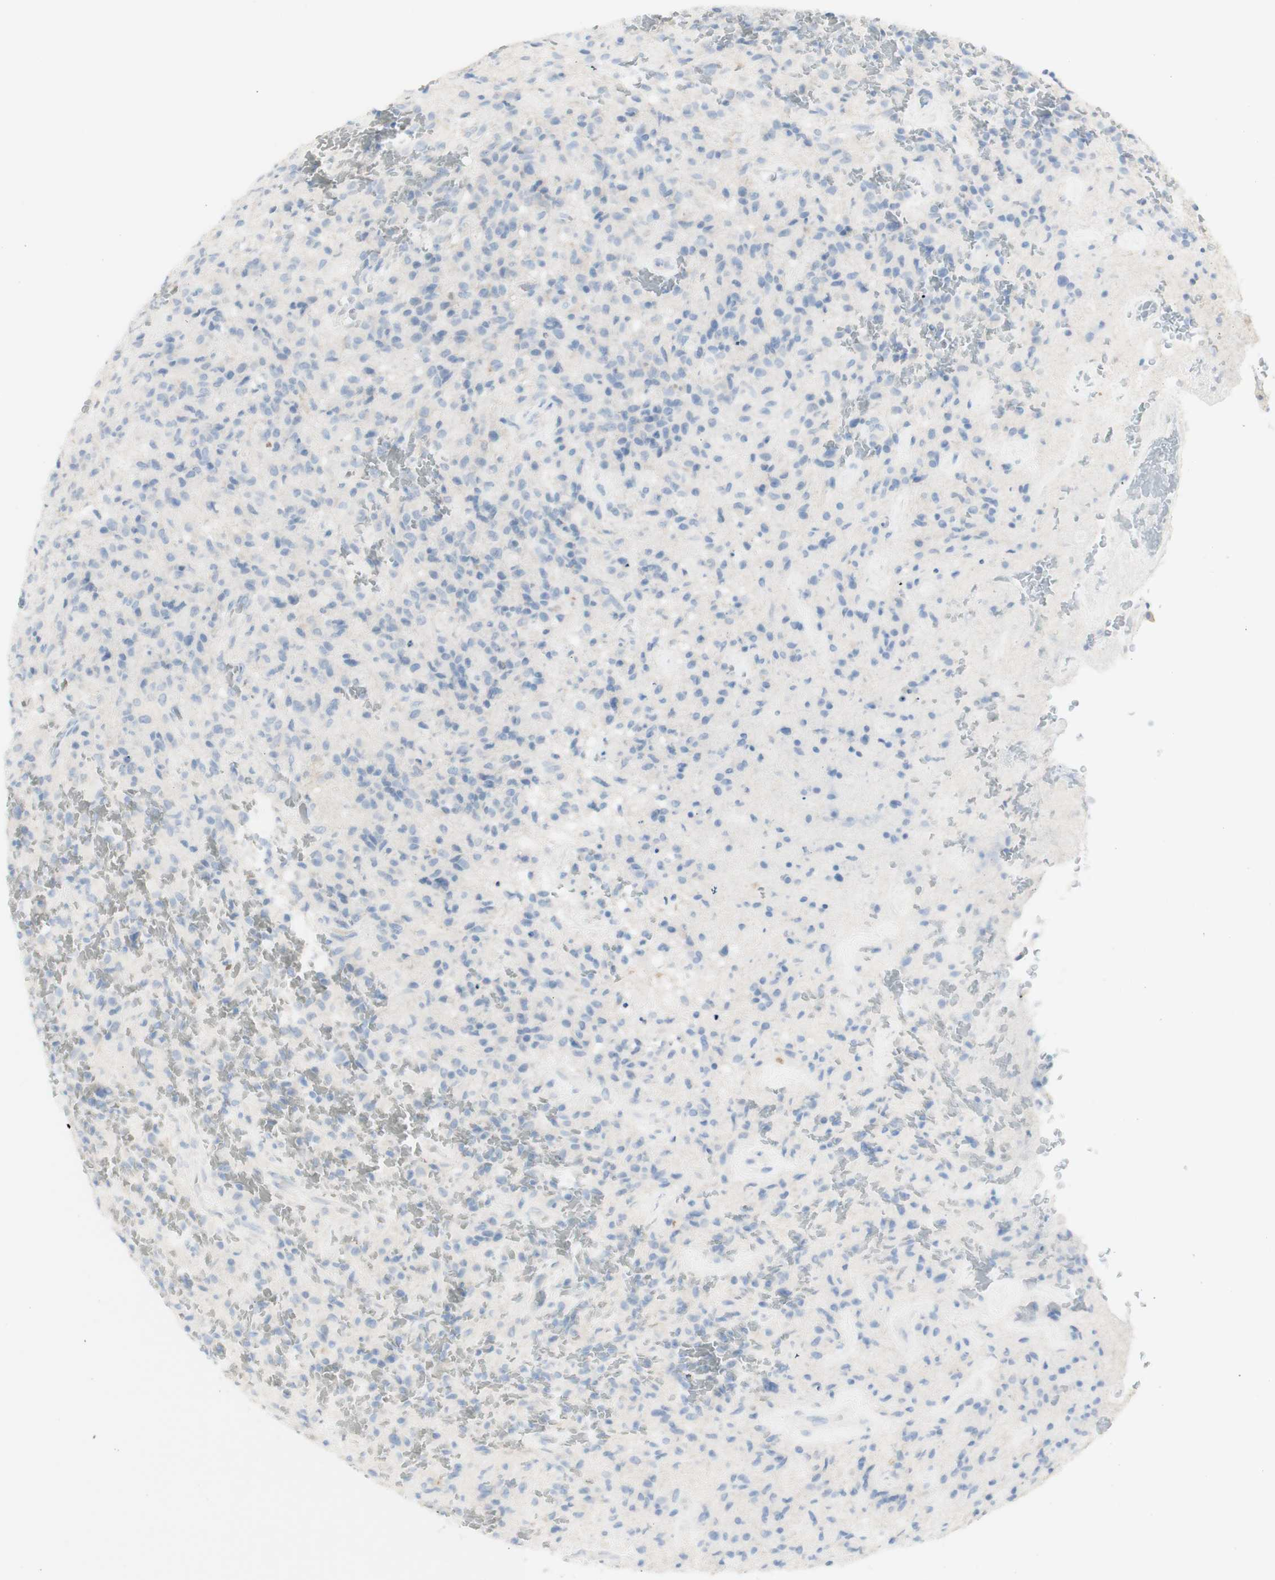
{"staining": {"intensity": "negative", "quantity": "none", "location": "none"}, "tissue": "glioma", "cell_type": "Tumor cells", "image_type": "cancer", "snomed": [{"axis": "morphology", "description": "Glioma, malignant, High grade"}, {"axis": "topography", "description": "Brain"}], "caption": "High power microscopy photomicrograph of an immunohistochemistry photomicrograph of high-grade glioma (malignant), revealing no significant positivity in tumor cells.", "gene": "ART3", "patient": {"sex": "male", "age": 71}}